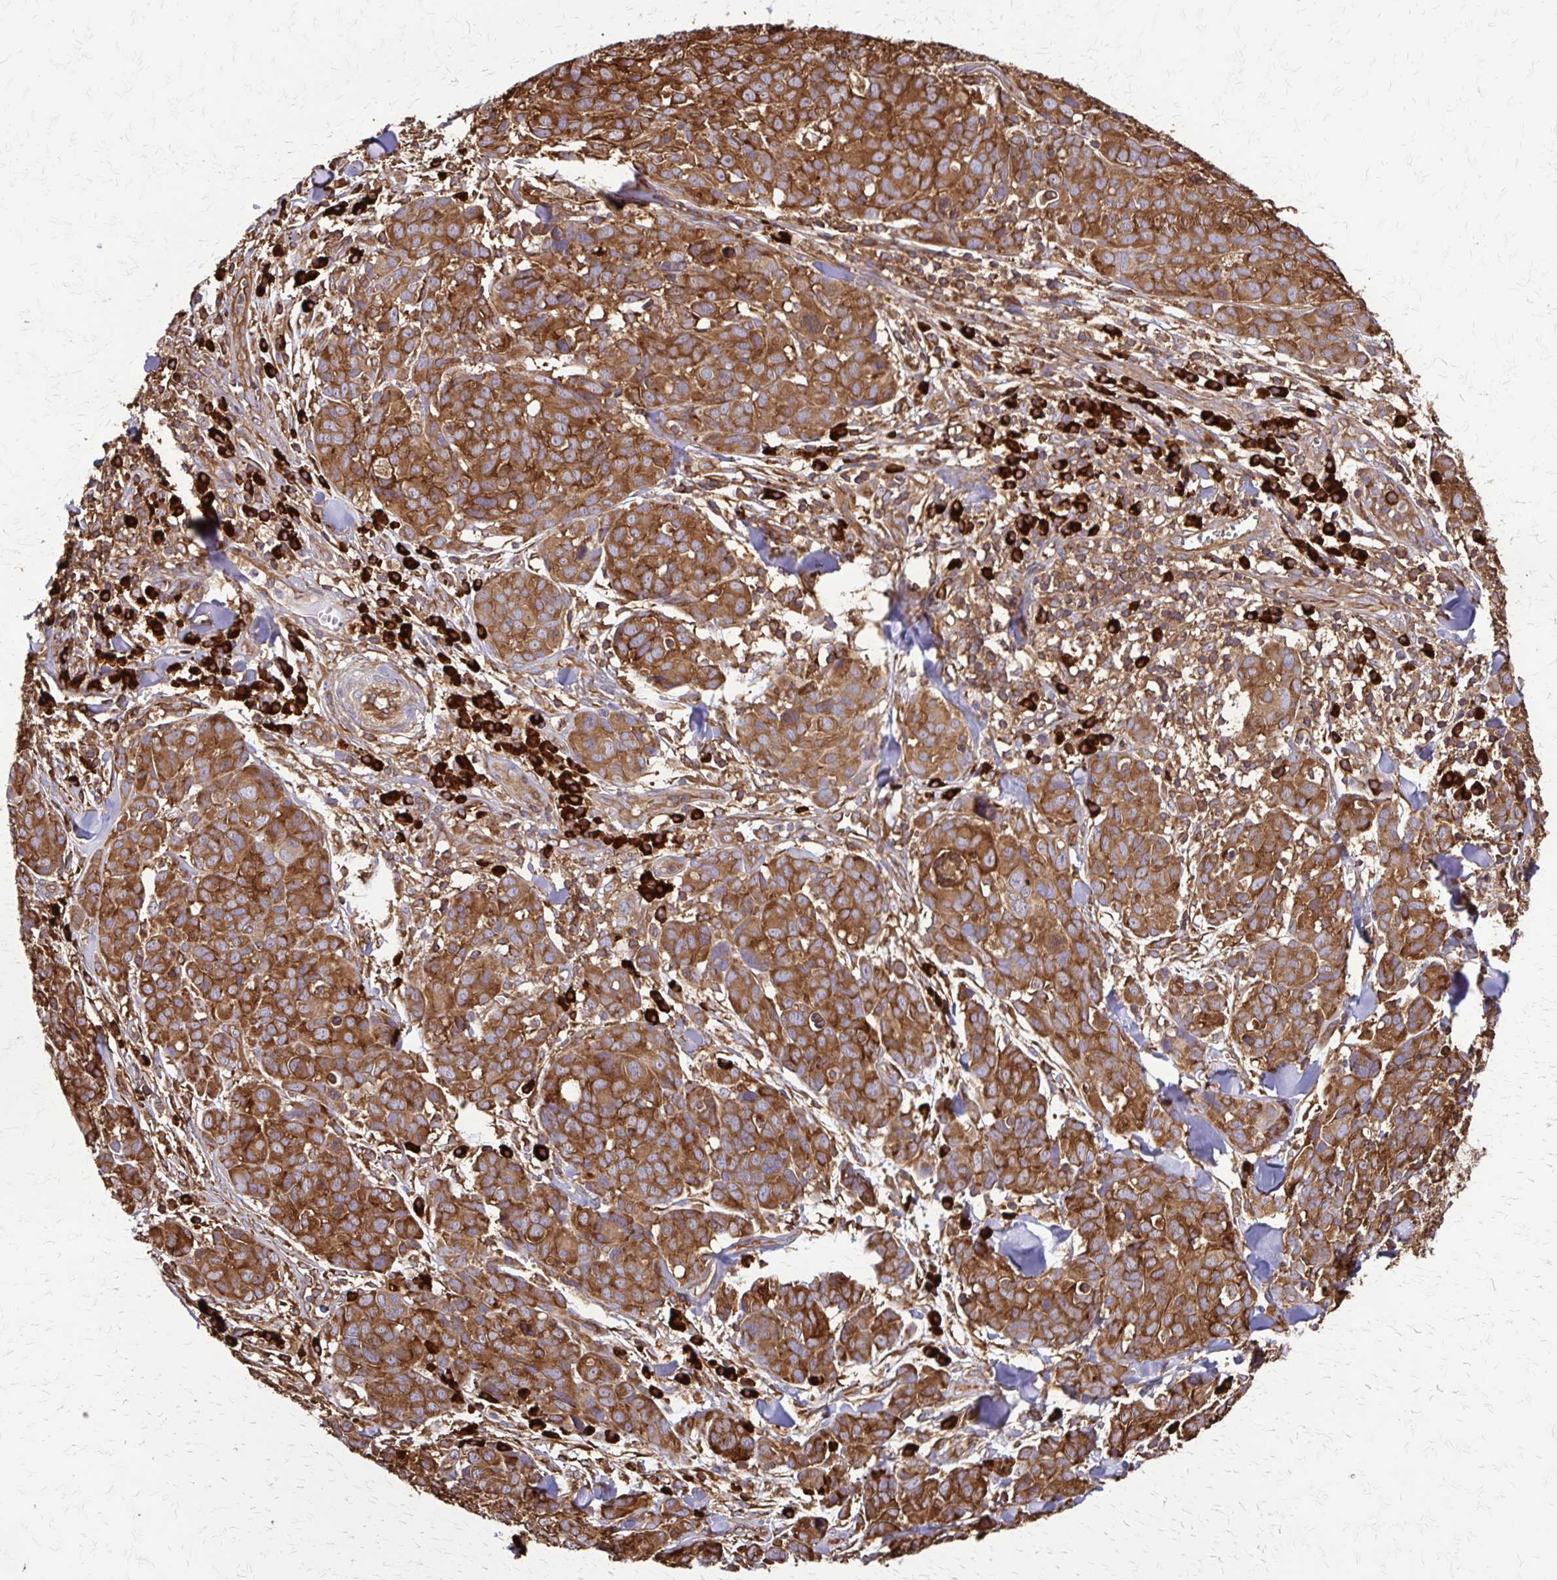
{"staining": {"intensity": "strong", "quantity": ">75%", "location": "cytoplasmic/membranous"}, "tissue": "melanoma", "cell_type": "Tumor cells", "image_type": "cancer", "snomed": [{"axis": "morphology", "description": "Malignant melanoma, NOS"}, {"axis": "topography", "description": "Skin"}], "caption": "DAB immunohistochemical staining of human melanoma displays strong cytoplasmic/membranous protein expression in approximately >75% of tumor cells.", "gene": "EEF2", "patient": {"sex": "male", "age": 51}}